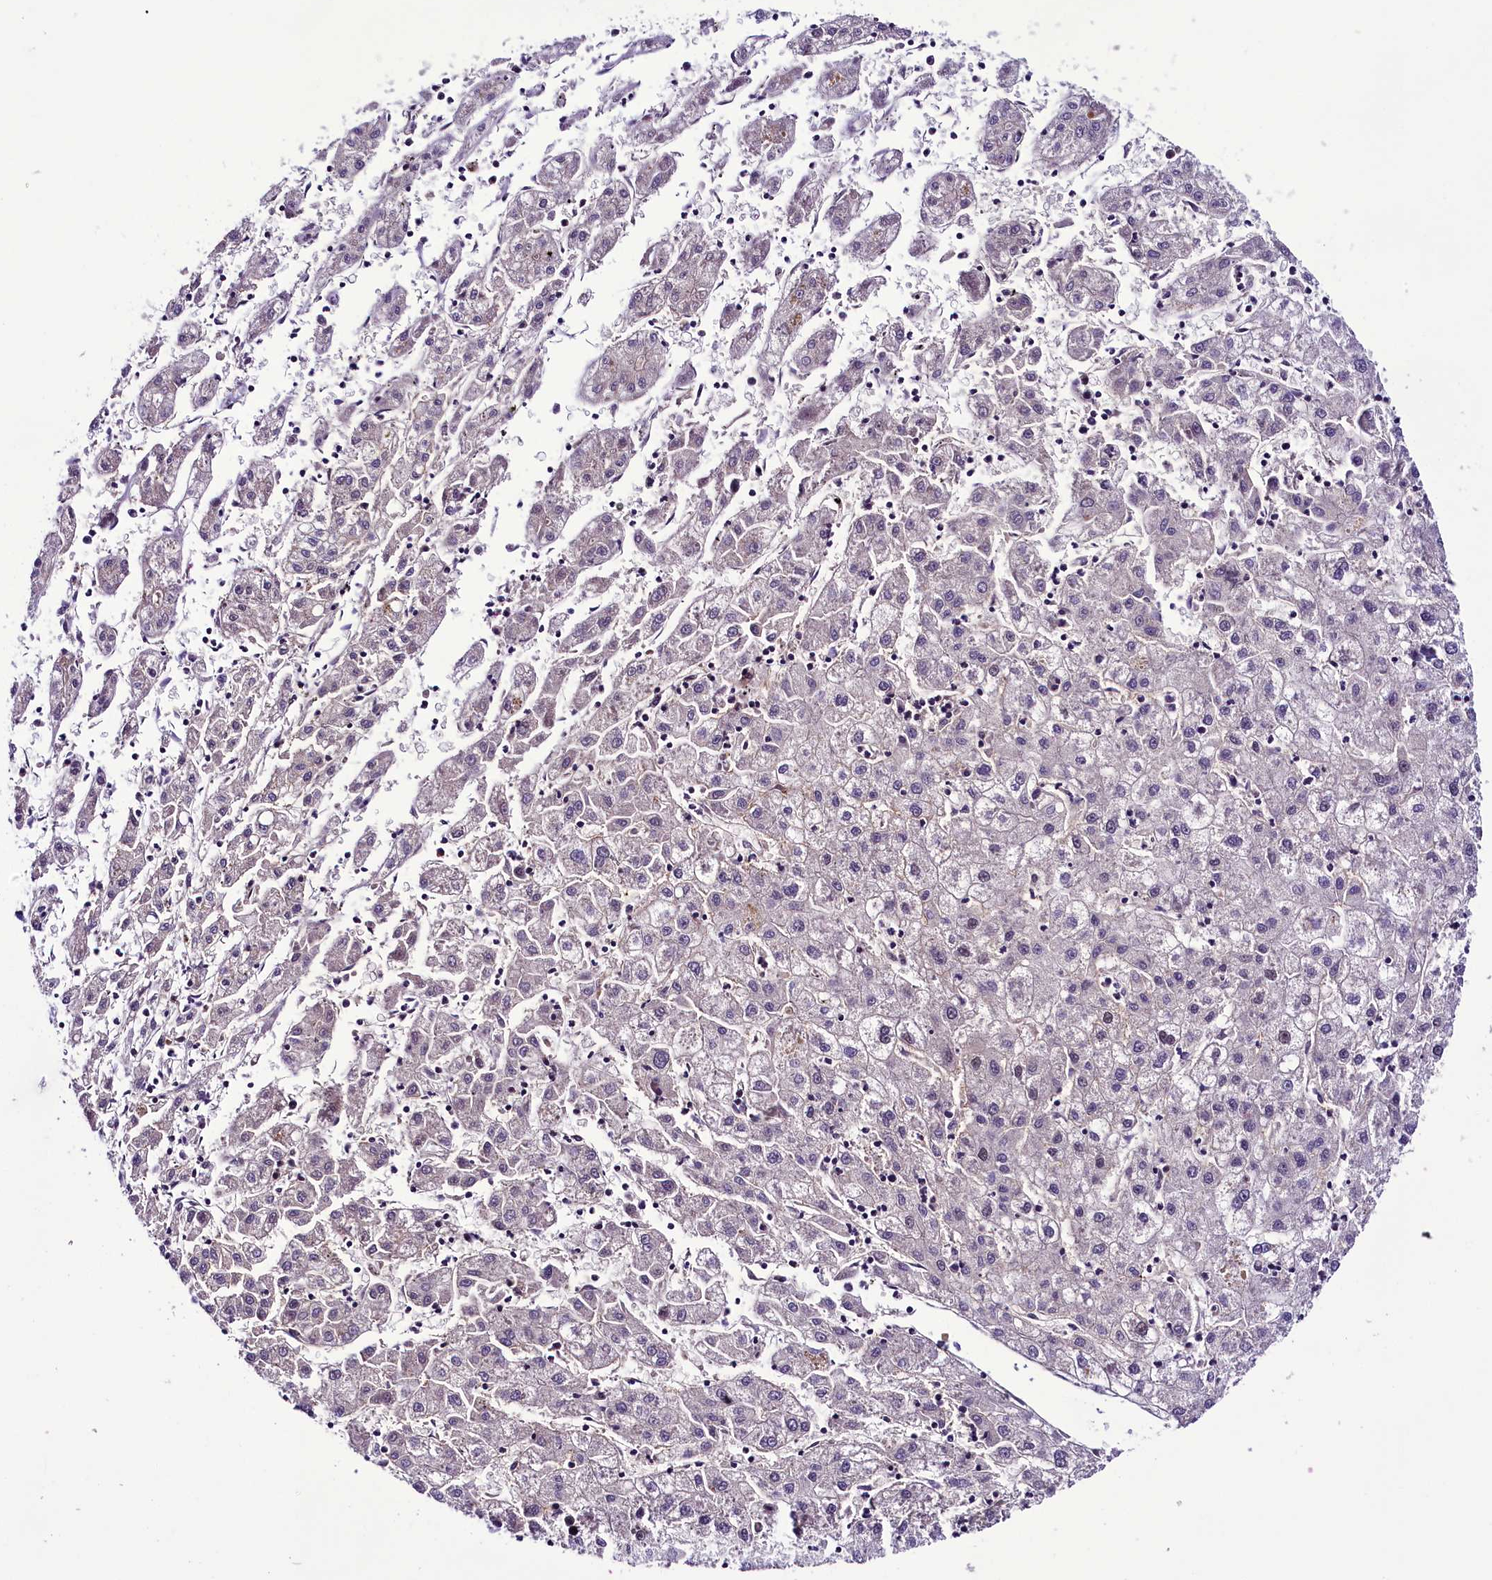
{"staining": {"intensity": "negative", "quantity": "none", "location": "none"}, "tissue": "liver cancer", "cell_type": "Tumor cells", "image_type": "cancer", "snomed": [{"axis": "morphology", "description": "Carcinoma, Hepatocellular, NOS"}, {"axis": "topography", "description": "Liver"}], "caption": "Tumor cells show no significant staining in liver cancer.", "gene": "C9orf40", "patient": {"sex": "male", "age": 72}}